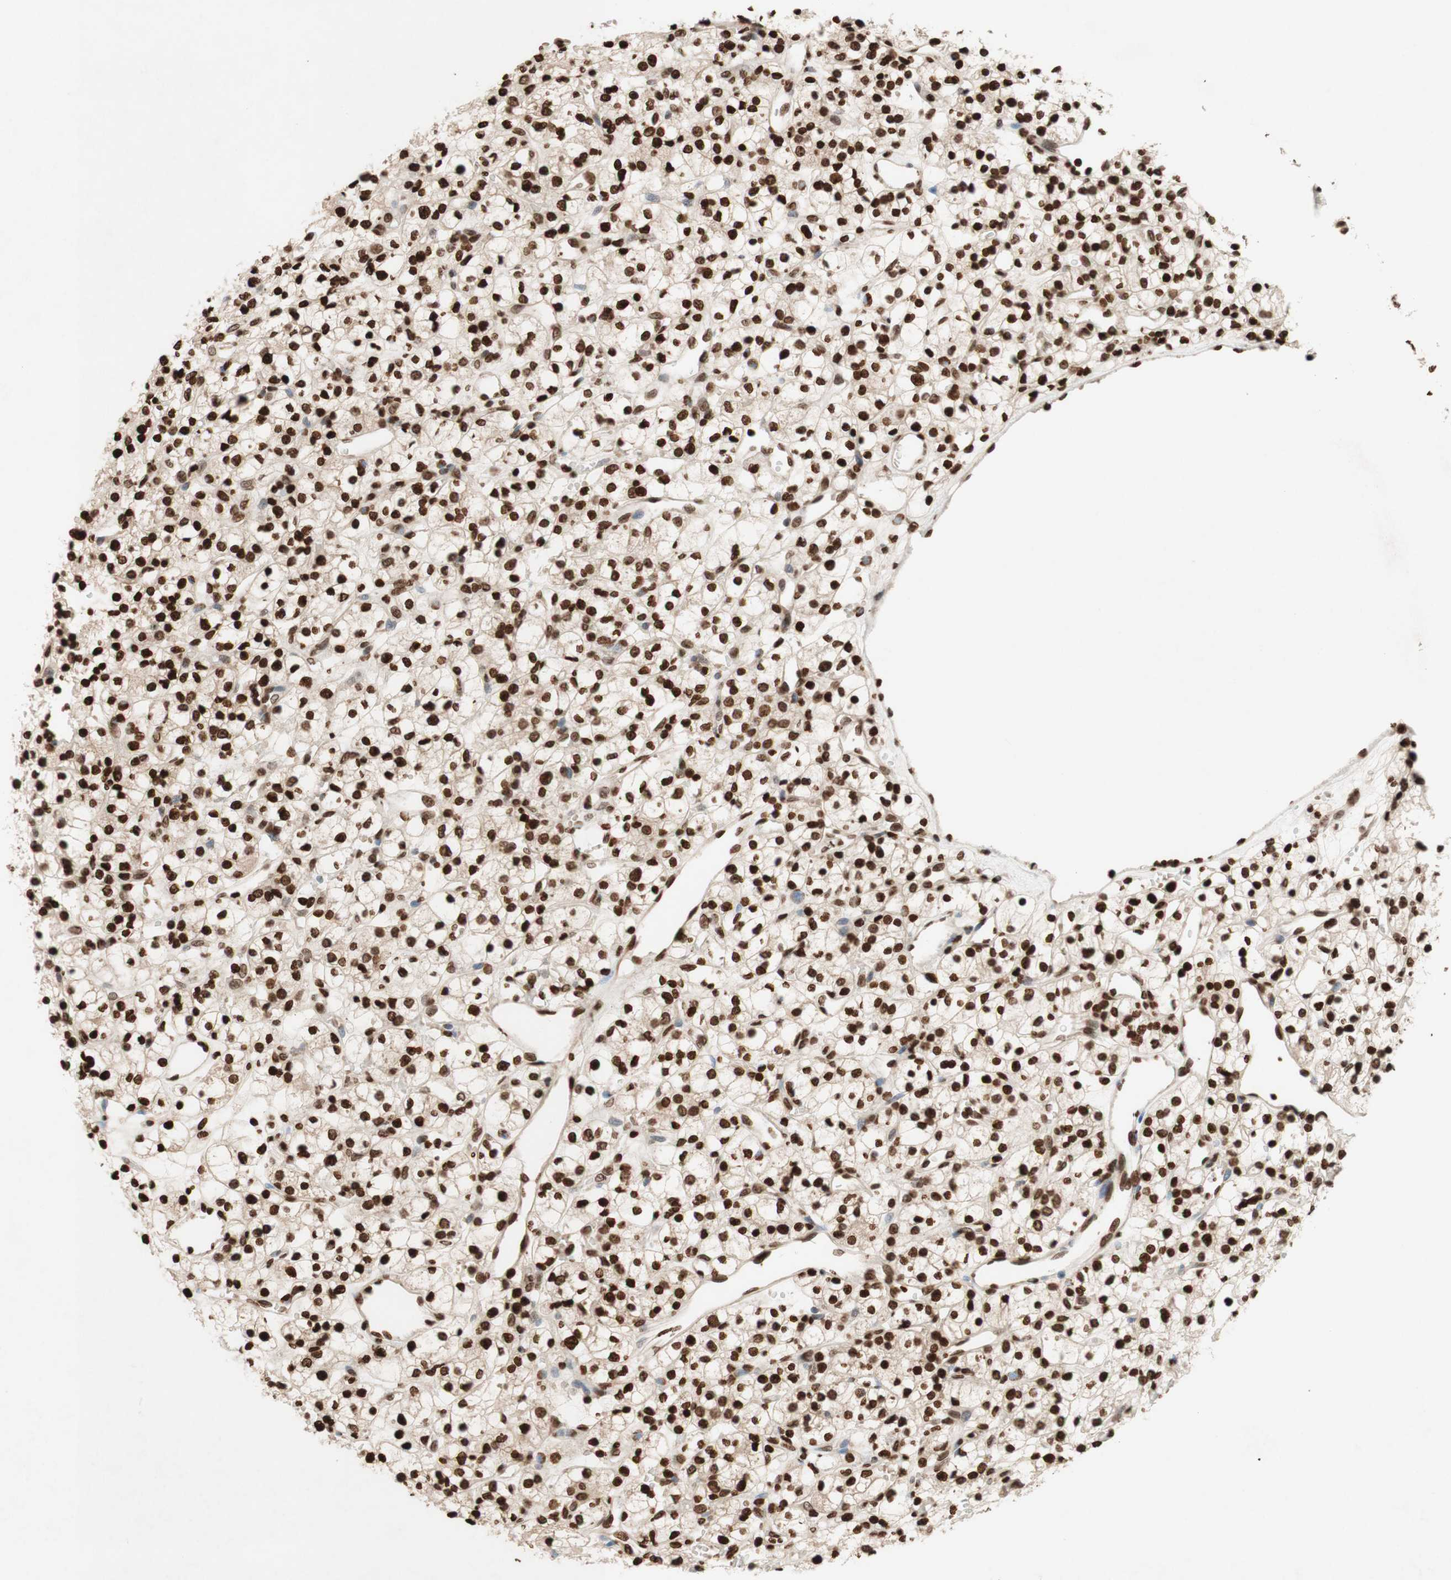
{"staining": {"intensity": "strong", "quantity": ">75%", "location": "nuclear"}, "tissue": "renal cancer", "cell_type": "Tumor cells", "image_type": "cancer", "snomed": [{"axis": "morphology", "description": "Adenocarcinoma, NOS"}, {"axis": "topography", "description": "Kidney"}], "caption": "Protein staining by IHC shows strong nuclear staining in approximately >75% of tumor cells in renal cancer. The staining was performed using DAB (3,3'-diaminobenzidine) to visualize the protein expression in brown, while the nuclei were stained in blue with hematoxylin (Magnification: 20x).", "gene": "NCOA3", "patient": {"sex": "female", "age": 60}}